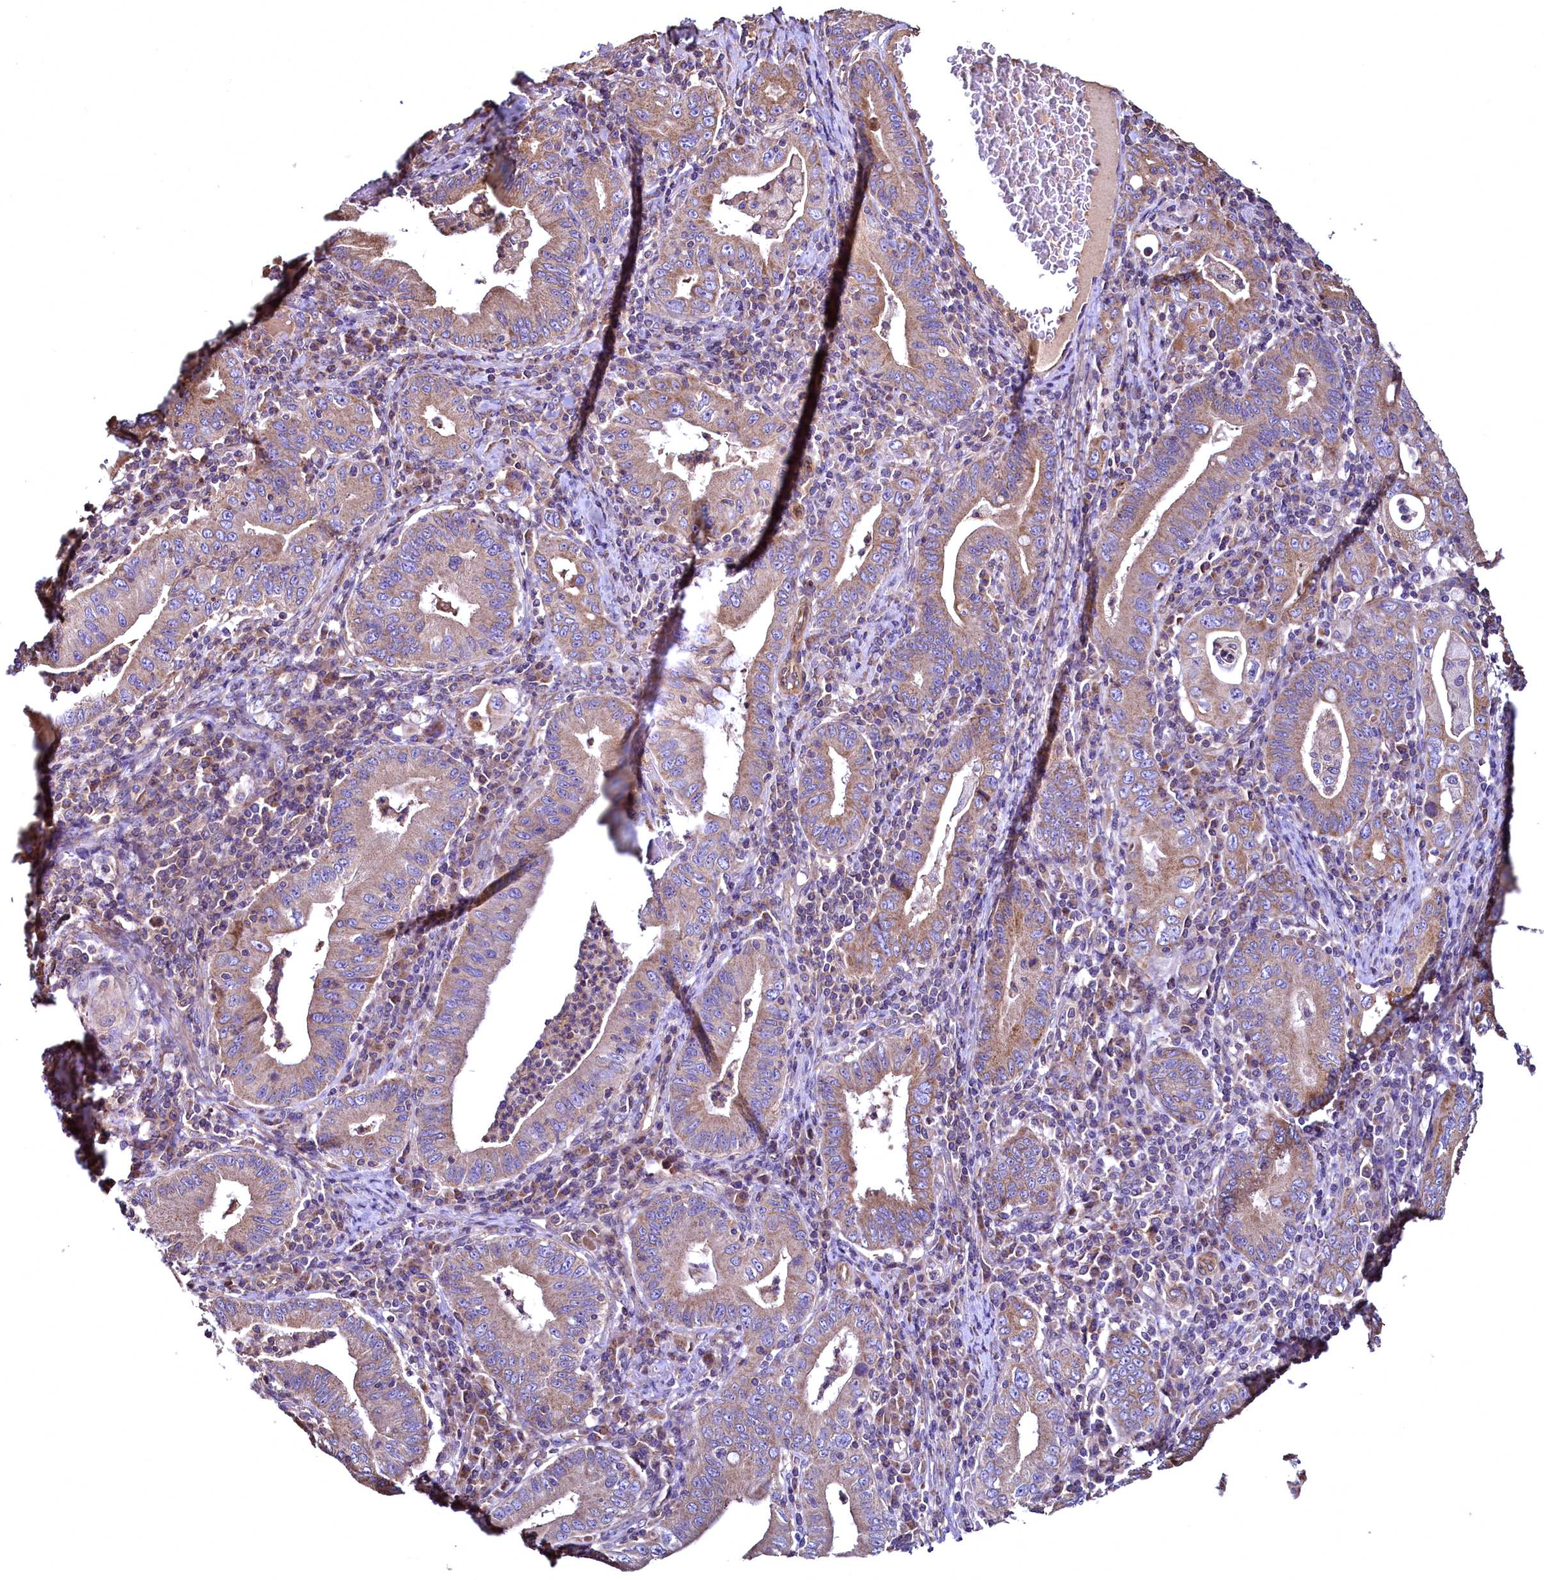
{"staining": {"intensity": "moderate", "quantity": ">75%", "location": "cytoplasmic/membranous"}, "tissue": "stomach cancer", "cell_type": "Tumor cells", "image_type": "cancer", "snomed": [{"axis": "morphology", "description": "Normal tissue, NOS"}, {"axis": "morphology", "description": "Adenocarcinoma, NOS"}, {"axis": "topography", "description": "Esophagus"}, {"axis": "topography", "description": "Stomach, upper"}, {"axis": "topography", "description": "Peripheral nerve tissue"}], "caption": "Tumor cells demonstrate medium levels of moderate cytoplasmic/membranous positivity in approximately >75% of cells in stomach cancer. Ihc stains the protein of interest in brown and the nuclei are stained blue.", "gene": "TBCEL", "patient": {"sex": "male", "age": 62}}